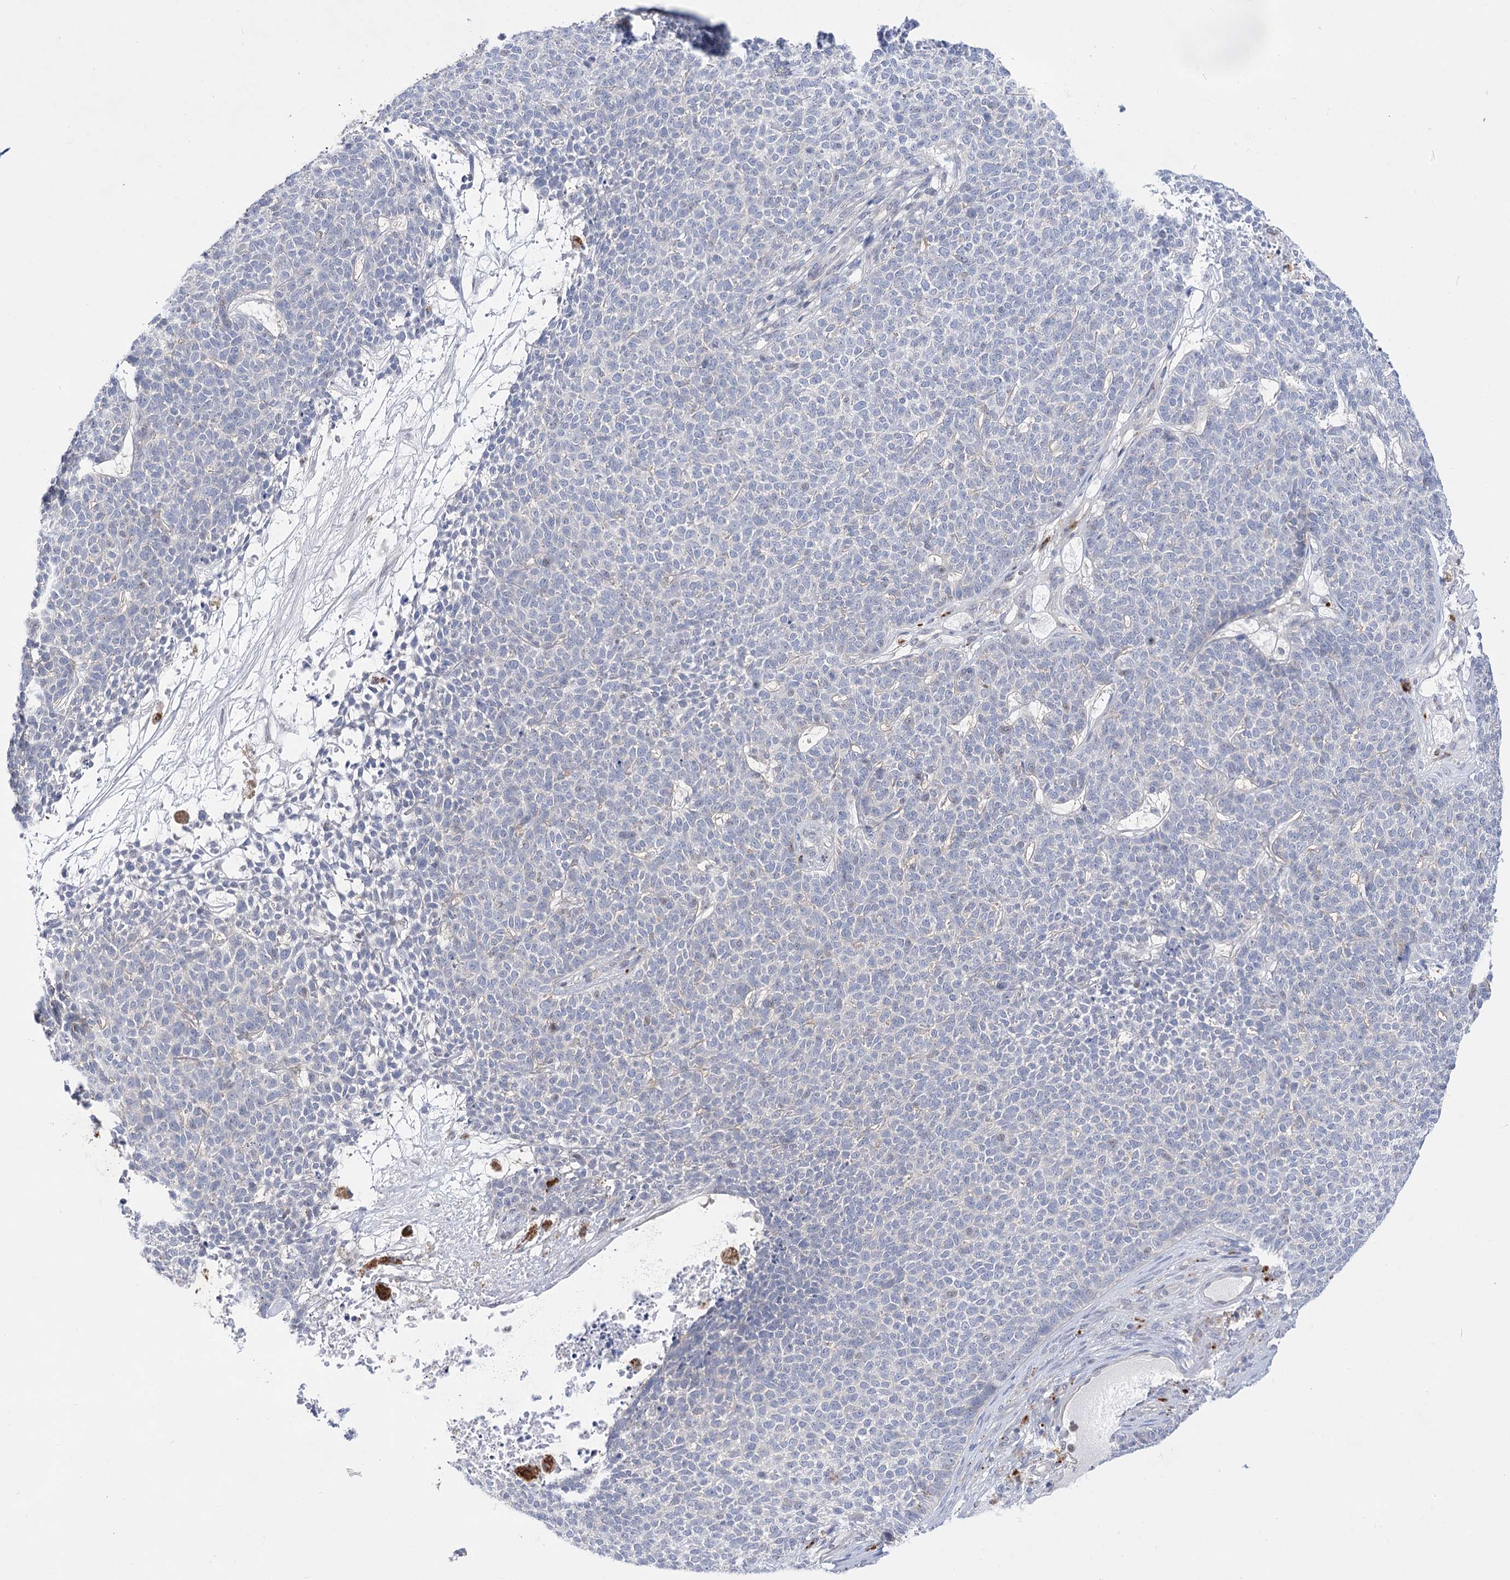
{"staining": {"intensity": "negative", "quantity": "none", "location": "none"}, "tissue": "skin cancer", "cell_type": "Tumor cells", "image_type": "cancer", "snomed": [{"axis": "morphology", "description": "Basal cell carcinoma"}, {"axis": "topography", "description": "Skin"}], "caption": "High magnification brightfield microscopy of skin cancer stained with DAB (3,3'-diaminobenzidine) (brown) and counterstained with hematoxylin (blue): tumor cells show no significant positivity.", "gene": "SIAE", "patient": {"sex": "female", "age": 84}}